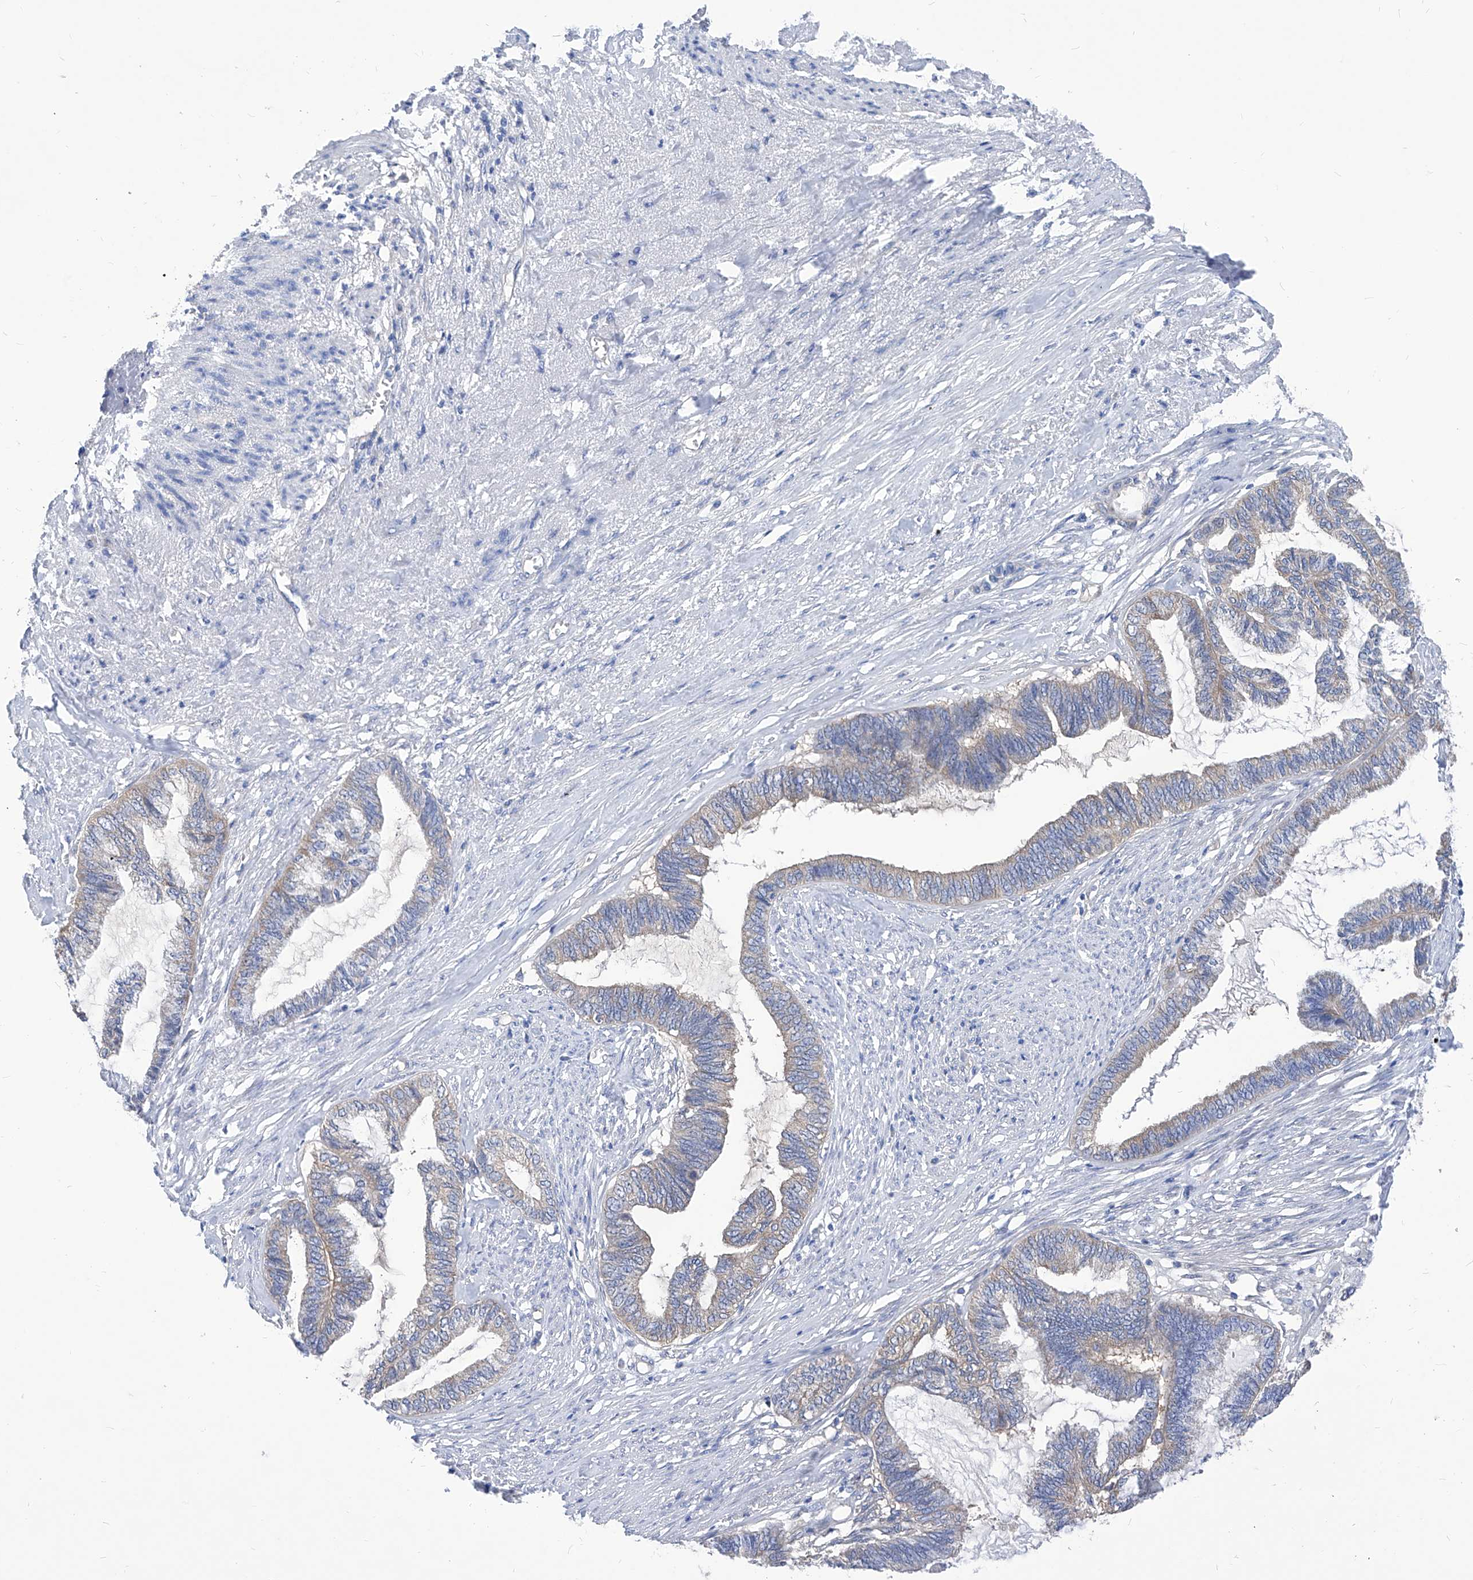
{"staining": {"intensity": "weak", "quantity": "<25%", "location": "cytoplasmic/membranous"}, "tissue": "endometrial cancer", "cell_type": "Tumor cells", "image_type": "cancer", "snomed": [{"axis": "morphology", "description": "Adenocarcinoma, NOS"}, {"axis": "topography", "description": "Endometrium"}], "caption": "Tumor cells are negative for brown protein staining in endometrial cancer (adenocarcinoma).", "gene": "XPNPEP1", "patient": {"sex": "female", "age": 86}}